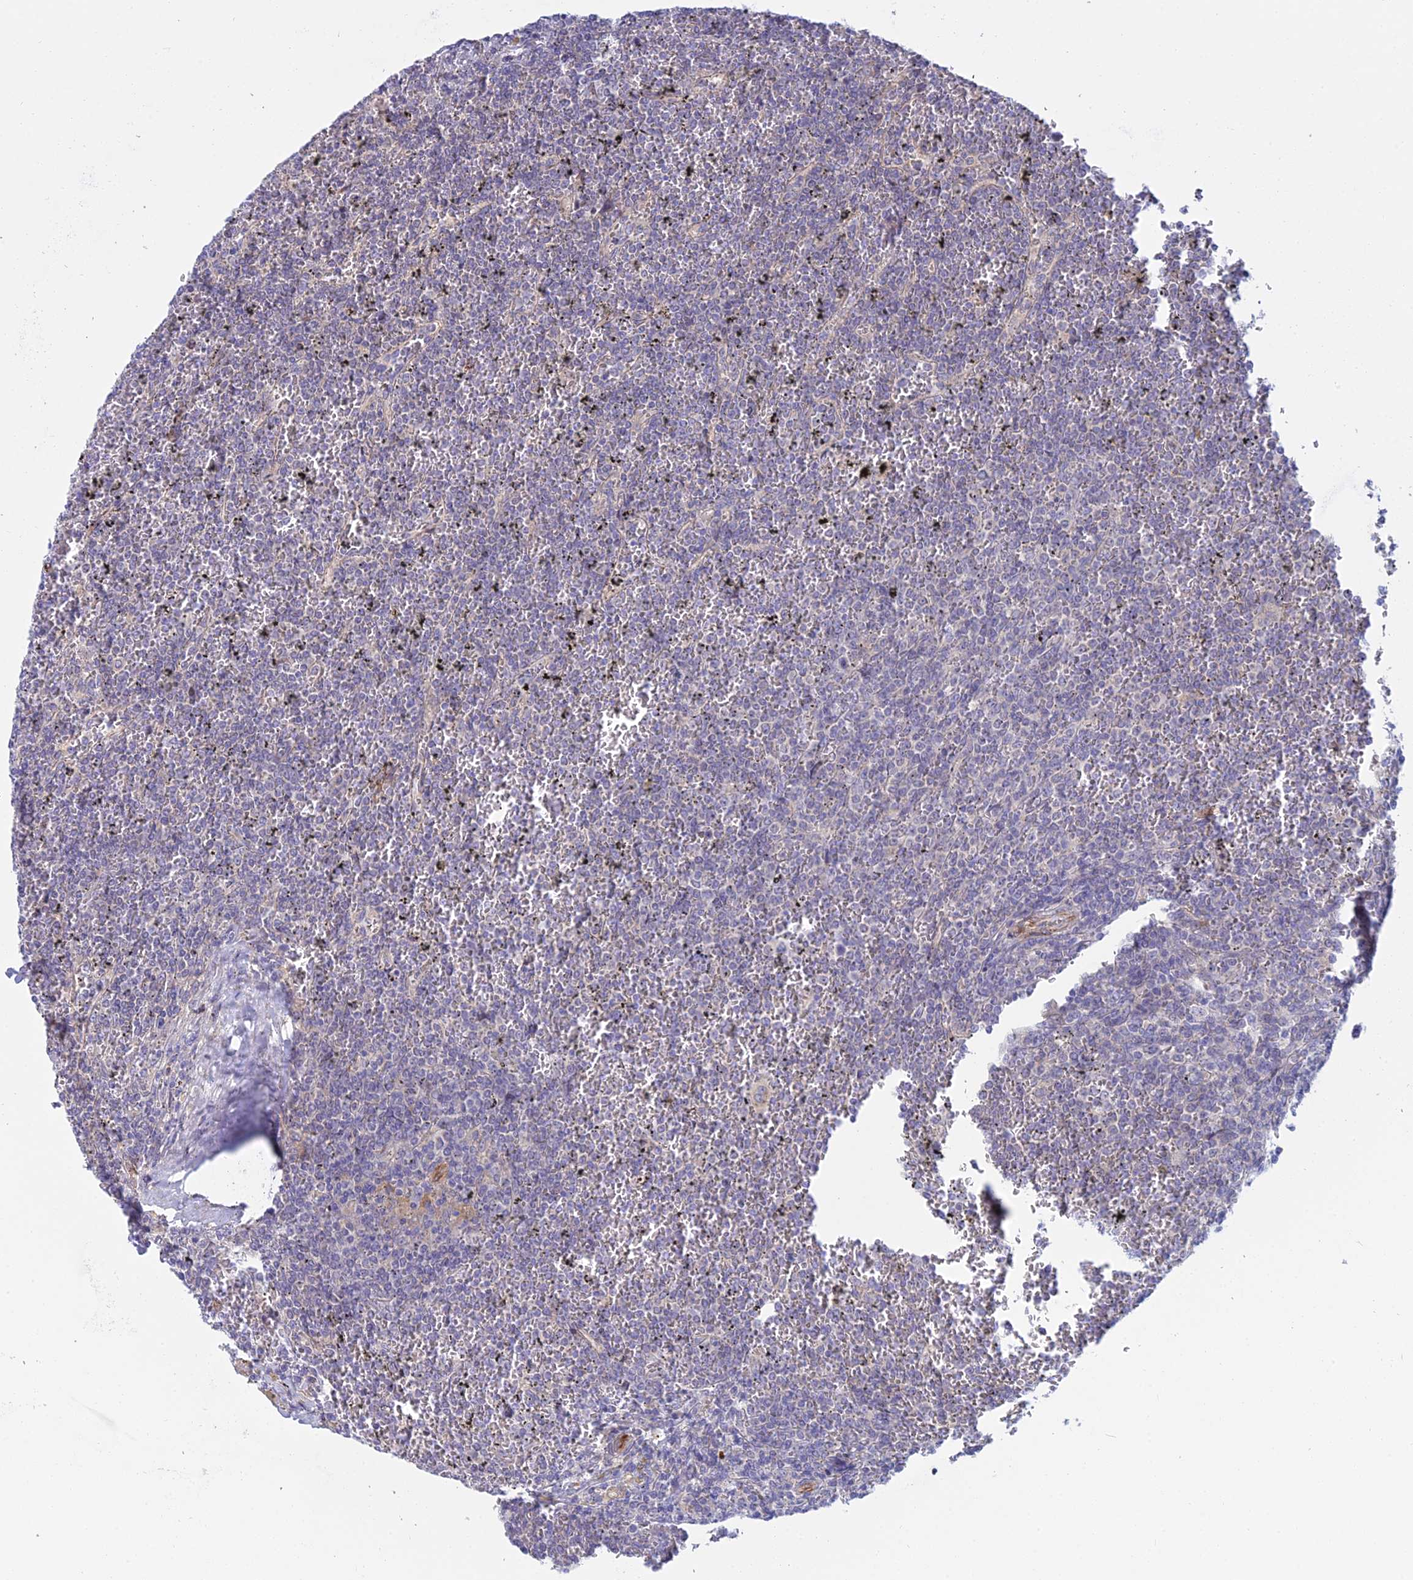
{"staining": {"intensity": "negative", "quantity": "none", "location": "none"}, "tissue": "lymphoma", "cell_type": "Tumor cells", "image_type": "cancer", "snomed": [{"axis": "morphology", "description": "Malignant lymphoma, non-Hodgkin's type, Low grade"}, {"axis": "topography", "description": "Spleen"}], "caption": "IHC image of neoplastic tissue: lymphoma stained with DAB (3,3'-diaminobenzidine) displays no significant protein positivity in tumor cells.", "gene": "DUS2", "patient": {"sex": "female", "age": 19}}